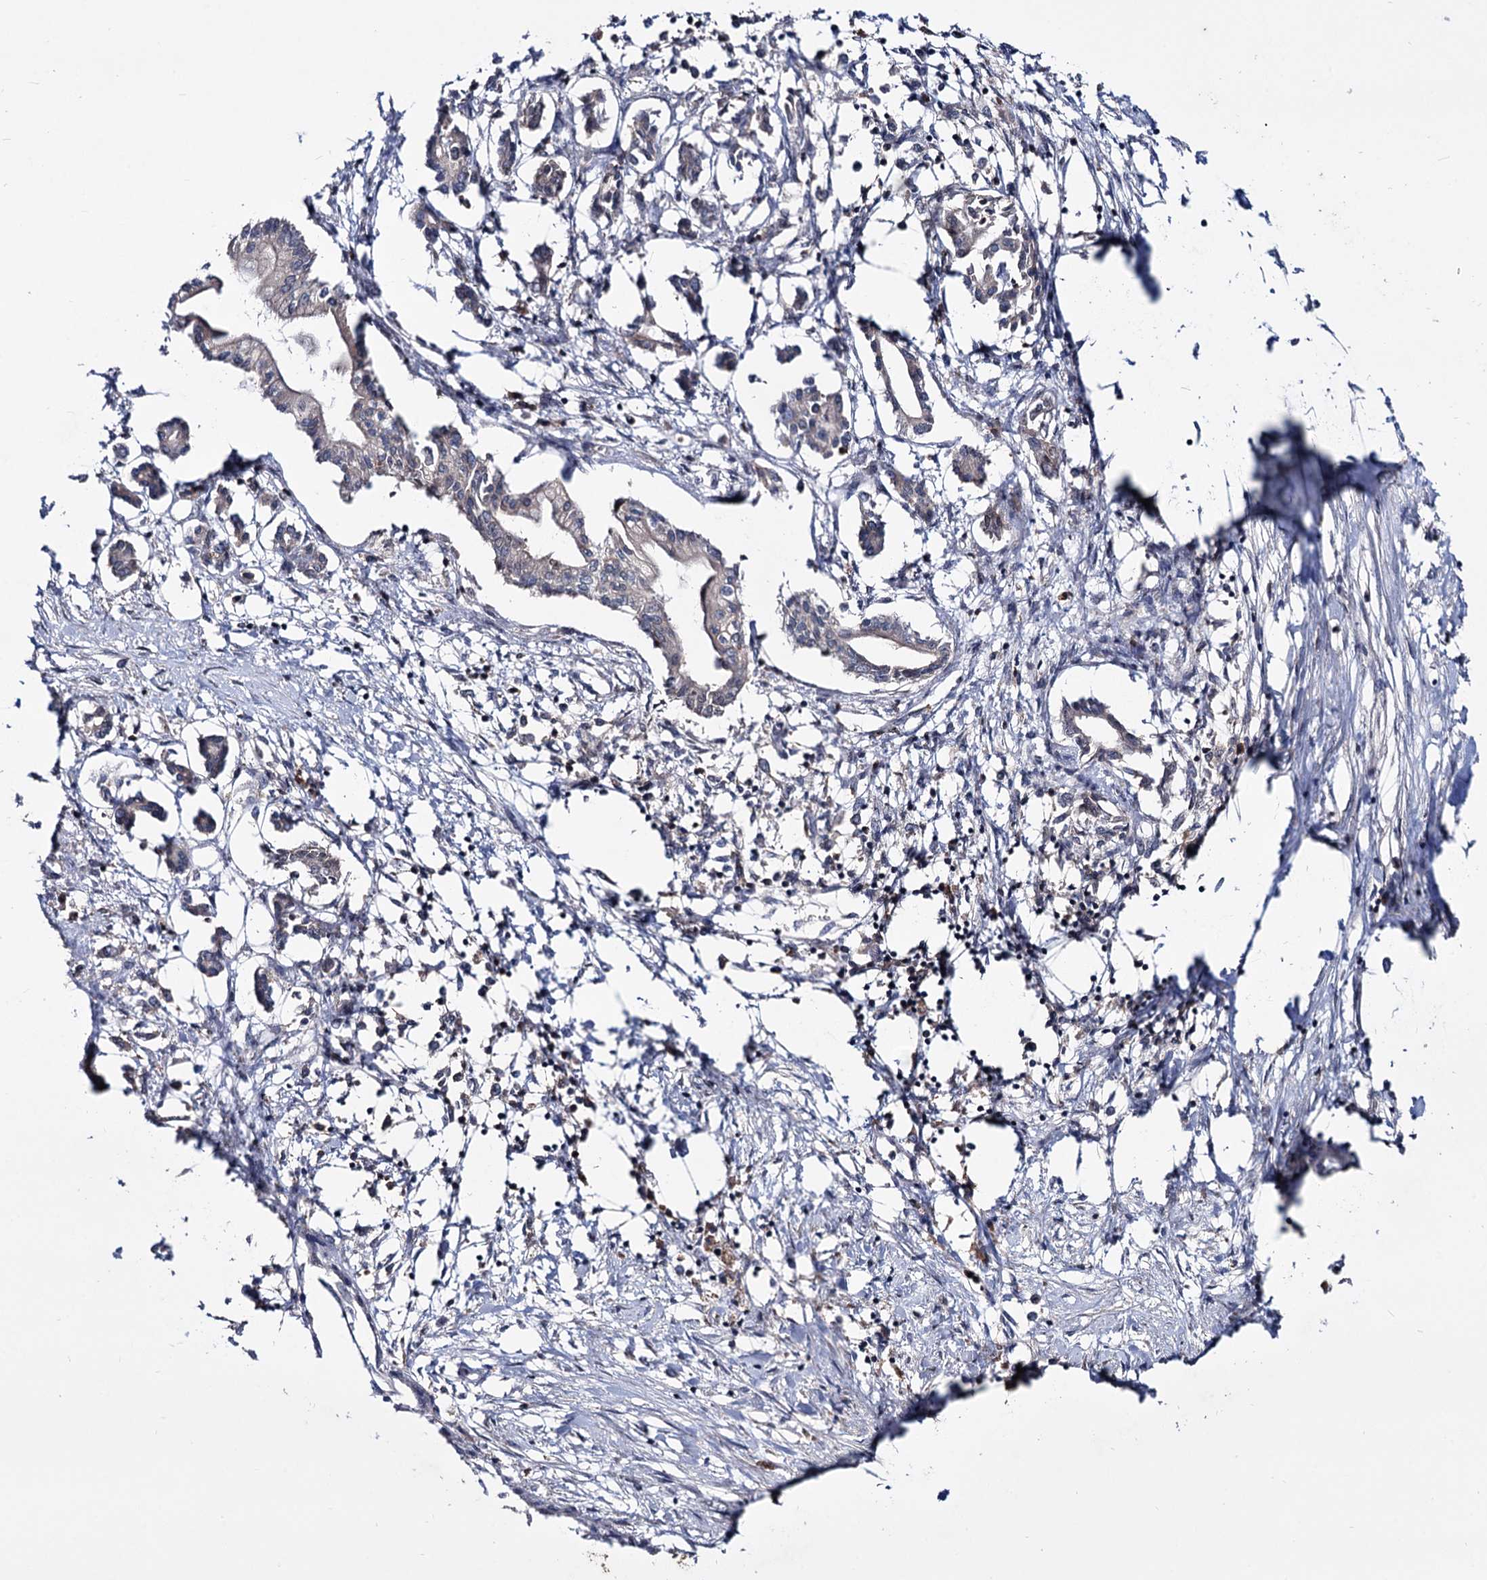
{"staining": {"intensity": "negative", "quantity": "none", "location": "none"}, "tissue": "pancreatic cancer", "cell_type": "Tumor cells", "image_type": "cancer", "snomed": [{"axis": "morphology", "description": "Adenocarcinoma, NOS"}, {"axis": "topography", "description": "Pancreas"}], "caption": "High power microscopy image of an immunohistochemistry photomicrograph of pancreatic cancer, revealing no significant positivity in tumor cells. (Immunohistochemistry, brightfield microscopy, high magnification).", "gene": "SMCHD1", "patient": {"sex": "female", "age": 50}}